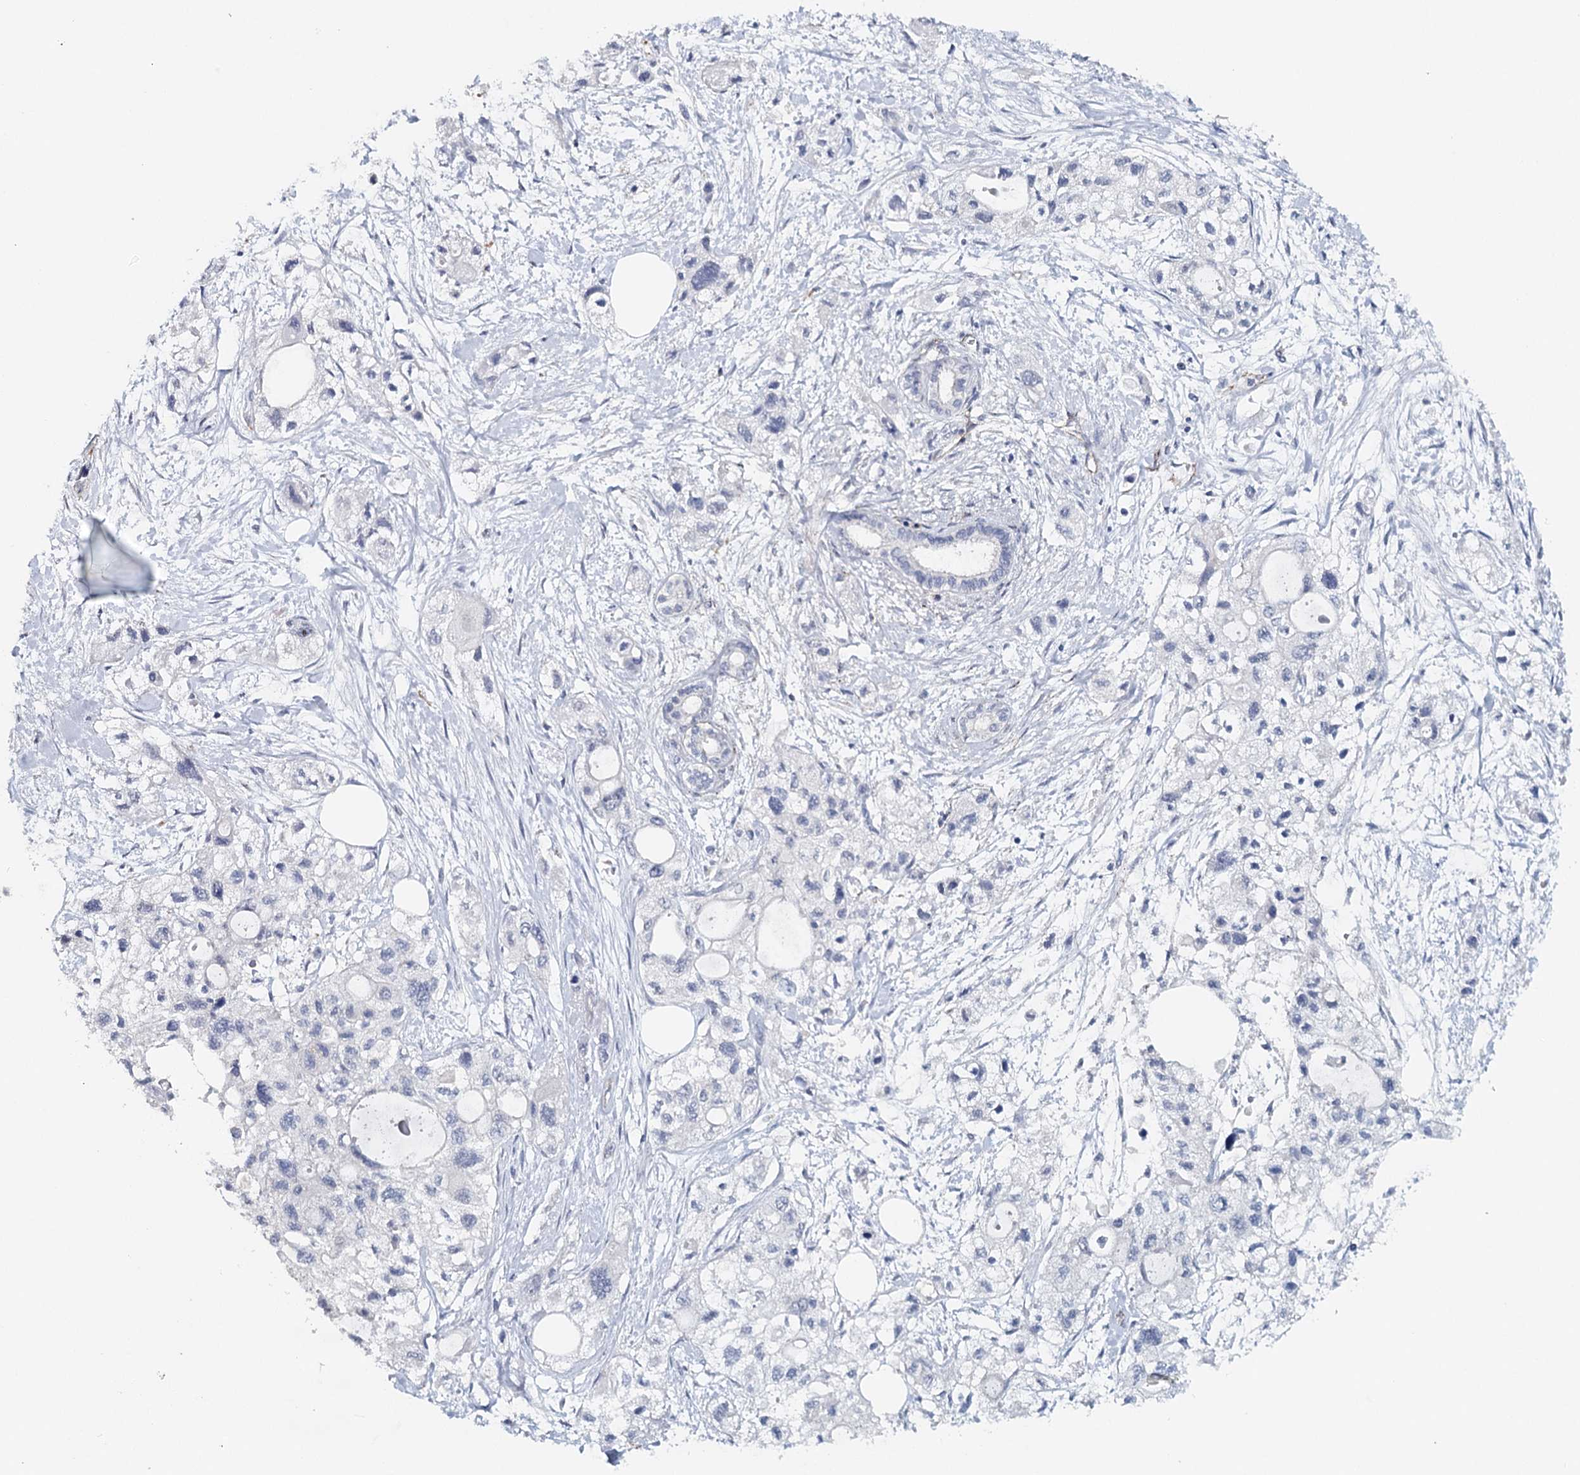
{"staining": {"intensity": "negative", "quantity": "none", "location": "none"}, "tissue": "pancreatic cancer", "cell_type": "Tumor cells", "image_type": "cancer", "snomed": [{"axis": "morphology", "description": "Adenocarcinoma, NOS"}, {"axis": "topography", "description": "Pancreas"}], "caption": "DAB (3,3'-diaminobenzidine) immunohistochemical staining of pancreatic cancer displays no significant positivity in tumor cells.", "gene": "SYNPO", "patient": {"sex": "male", "age": 75}}